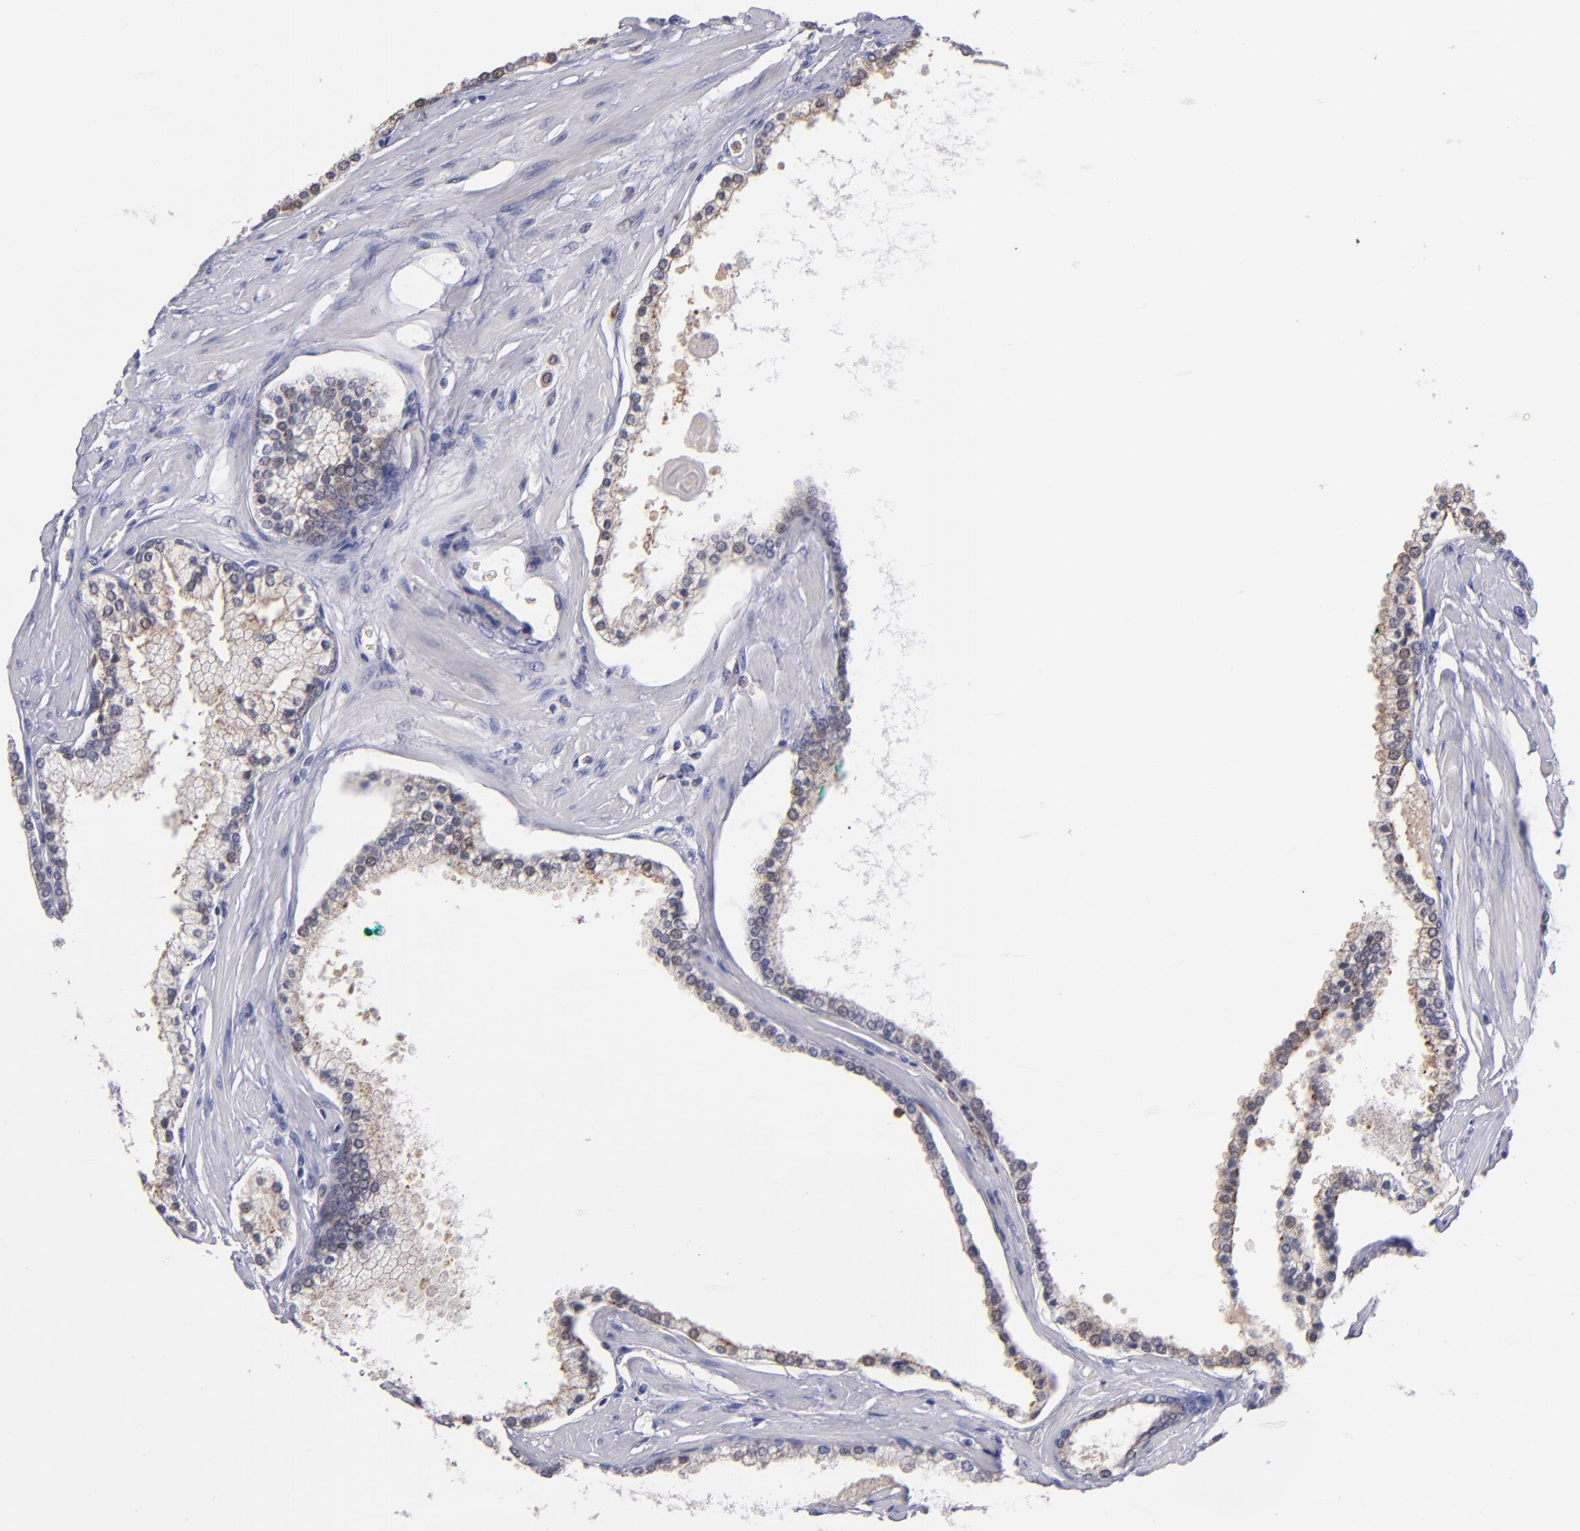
{"staining": {"intensity": "weak", "quantity": "<25%", "location": "cytoplasmic/membranous"}, "tissue": "prostate cancer", "cell_type": "Tumor cells", "image_type": "cancer", "snomed": [{"axis": "morphology", "description": "Adenocarcinoma, High grade"}, {"axis": "topography", "description": "Prostate"}], "caption": "This is a image of IHC staining of prostate cancer, which shows no expression in tumor cells.", "gene": "PRKCD", "patient": {"sex": "male", "age": 71}}